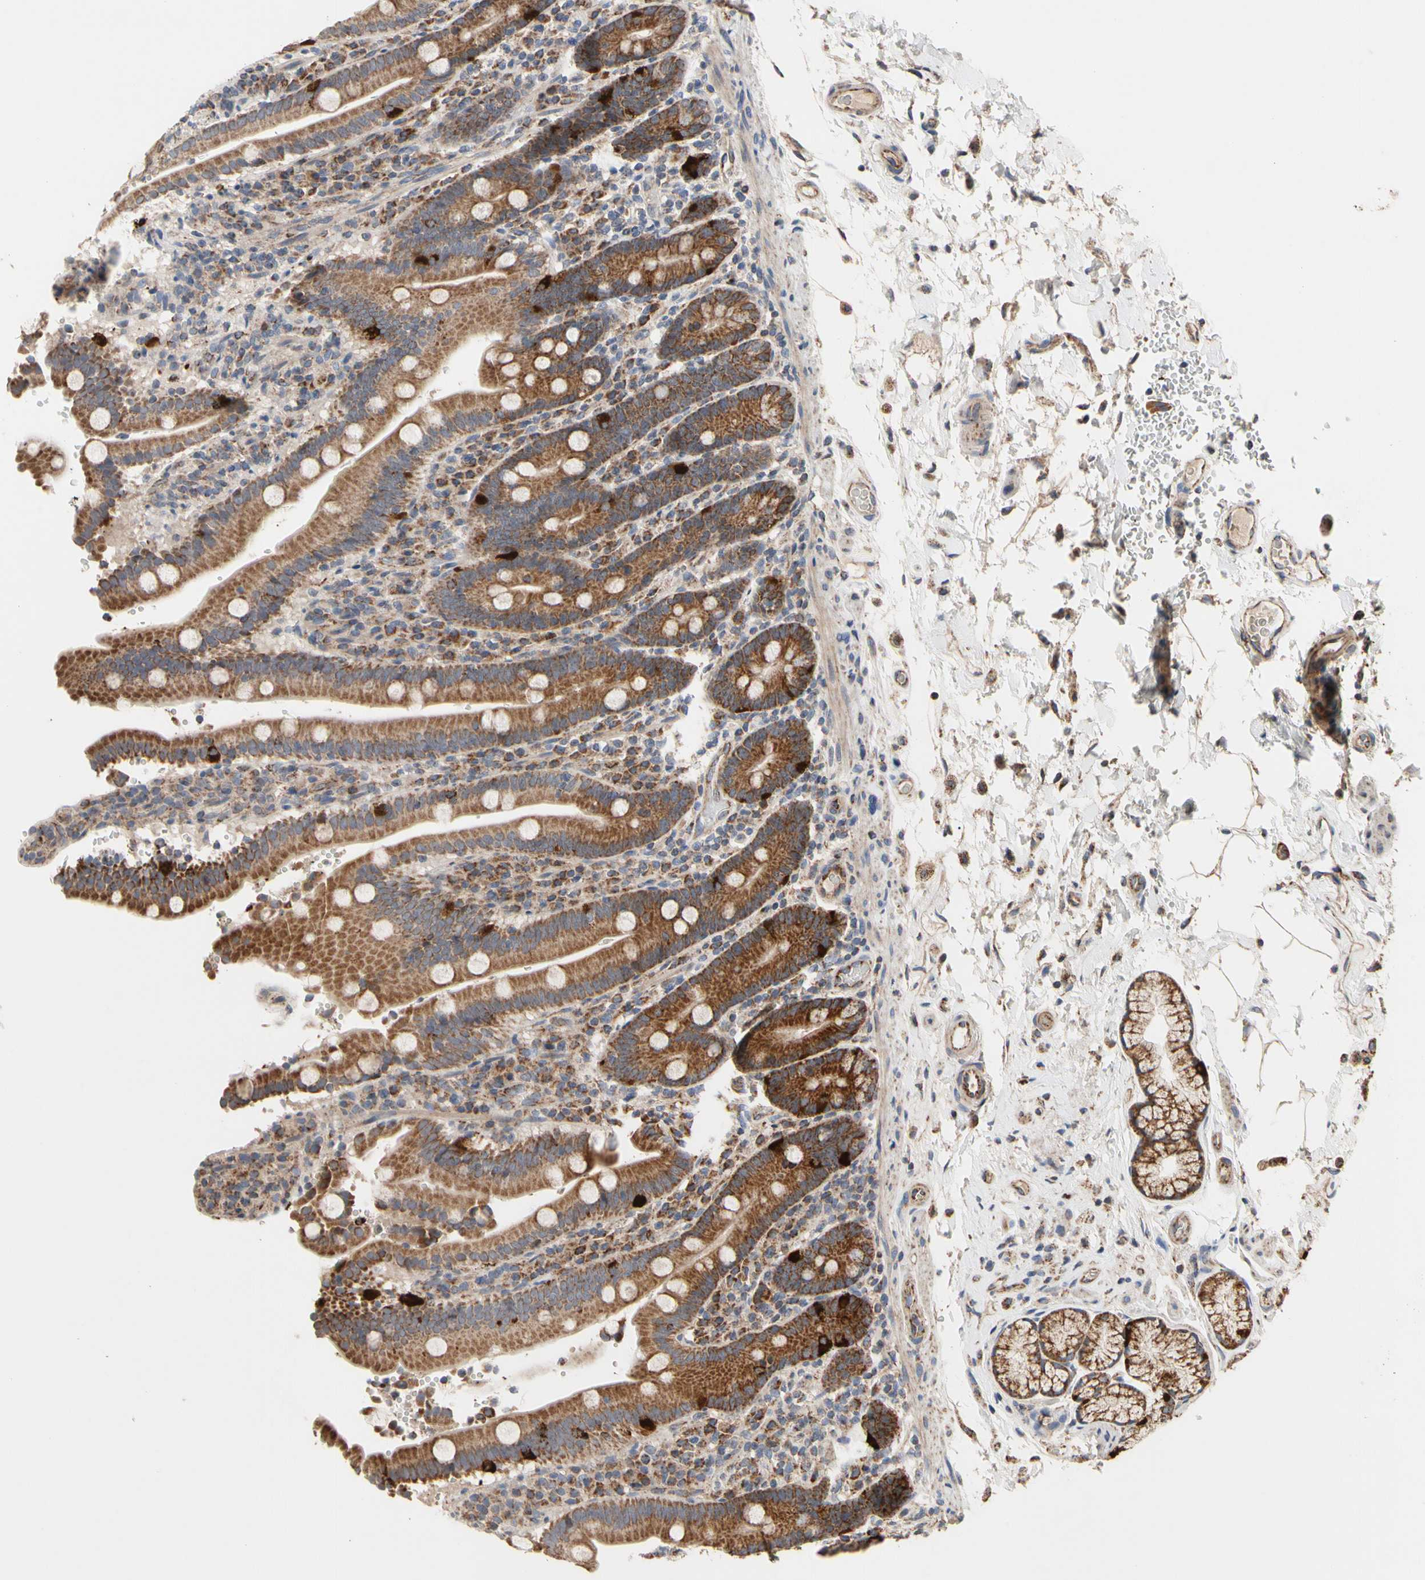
{"staining": {"intensity": "strong", "quantity": ">75%", "location": "cytoplasmic/membranous"}, "tissue": "duodenum", "cell_type": "Glandular cells", "image_type": "normal", "snomed": [{"axis": "morphology", "description": "Normal tissue, NOS"}, {"axis": "topography", "description": "Small intestine, NOS"}], "caption": "Duodenum stained with DAB IHC reveals high levels of strong cytoplasmic/membranous expression in approximately >75% of glandular cells.", "gene": "GPD2", "patient": {"sex": "female", "age": 71}}